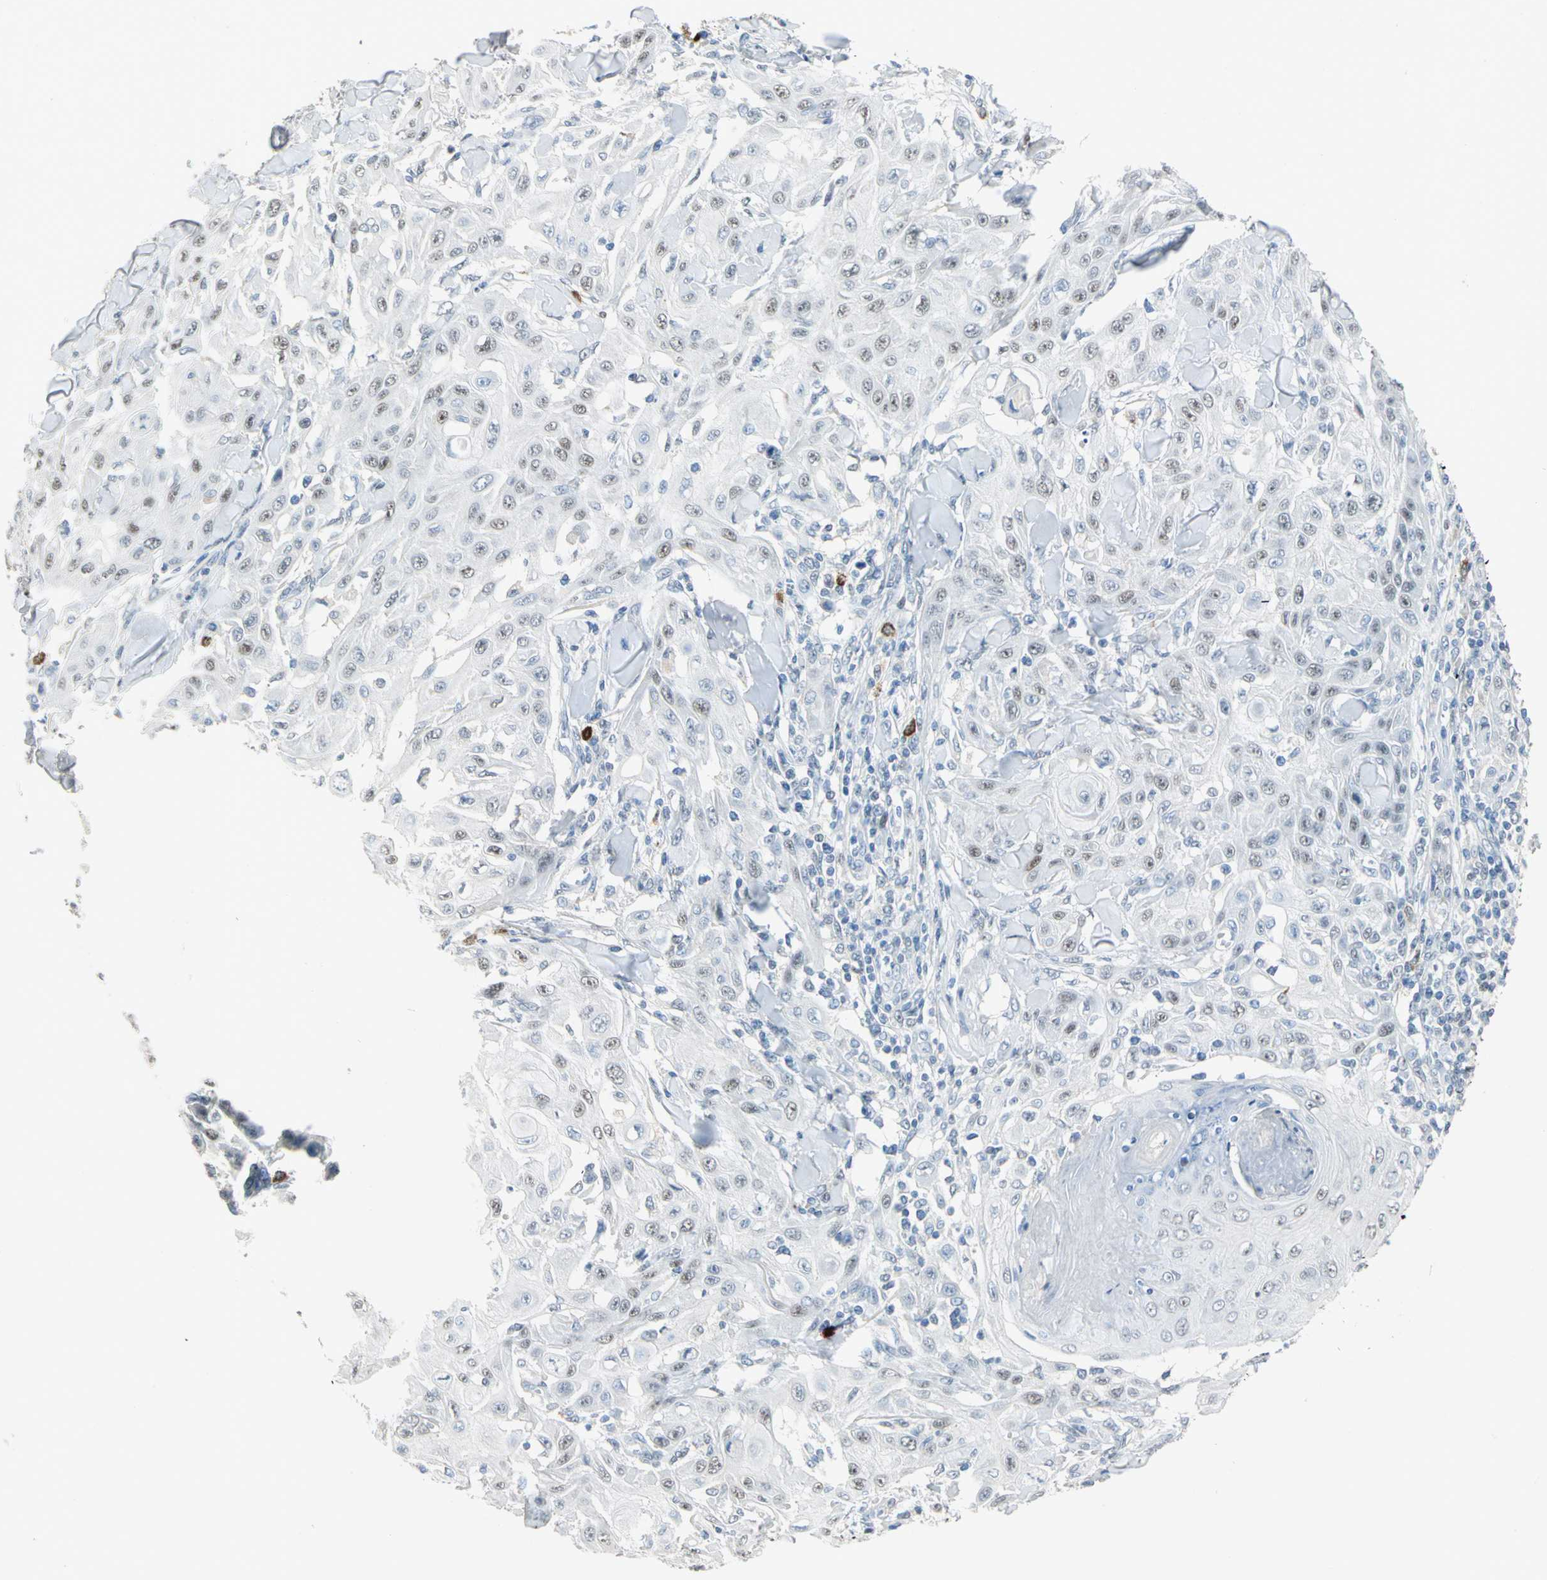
{"staining": {"intensity": "weak", "quantity": "25%-75%", "location": "nuclear"}, "tissue": "skin cancer", "cell_type": "Tumor cells", "image_type": "cancer", "snomed": [{"axis": "morphology", "description": "Squamous cell carcinoma, NOS"}, {"axis": "topography", "description": "Skin"}], "caption": "Skin cancer (squamous cell carcinoma) was stained to show a protein in brown. There is low levels of weak nuclear expression in about 25%-75% of tumor cells. The staining was performed using DAB (3,3'-diaminobenzidine) to visualize the protein expression in brown, while the nuclei were stained in blue with hematoxylin (Magnification: 20x).", "gene": "NAB2", "patient": {"sex": "male", "age": 24}}